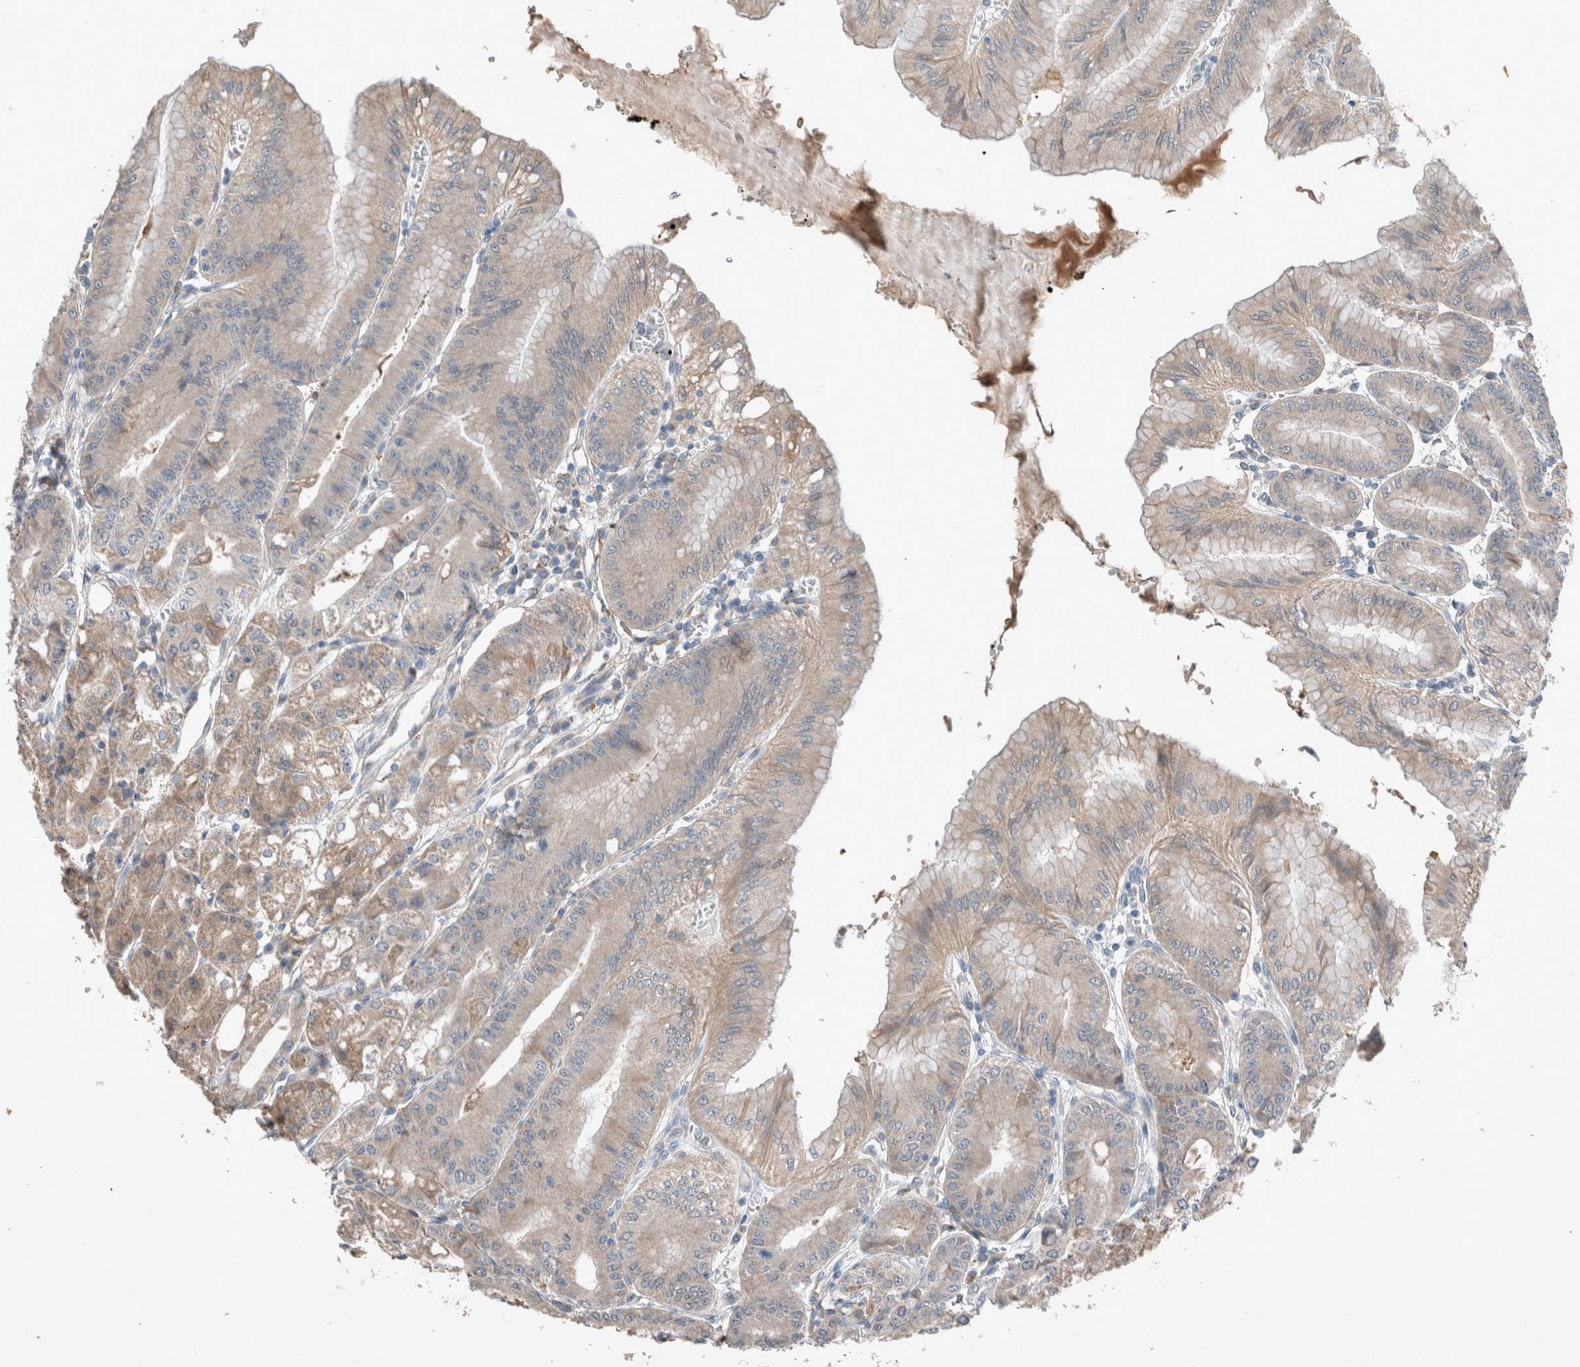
{"staining": {"intensity": "moderate", "quantity": "25%-75%", "location": "cytoplasmic/membranous"}, "tissue": "stomach", "cell_type": "Glandular cells", "image_type": "normal", "snomed": [{"axis": "morphology", "description": "Normal tissue, NOS"}, {"axis": "topography", "description": "Stomach, lower"}], "caption": "A brown stain labels moderate cytoplasmic/membranous staining of a protein in glandular cells of unremarkable human stomach.", "gene": "UGCG", "patient": {"sex": "male", "age": 71}}